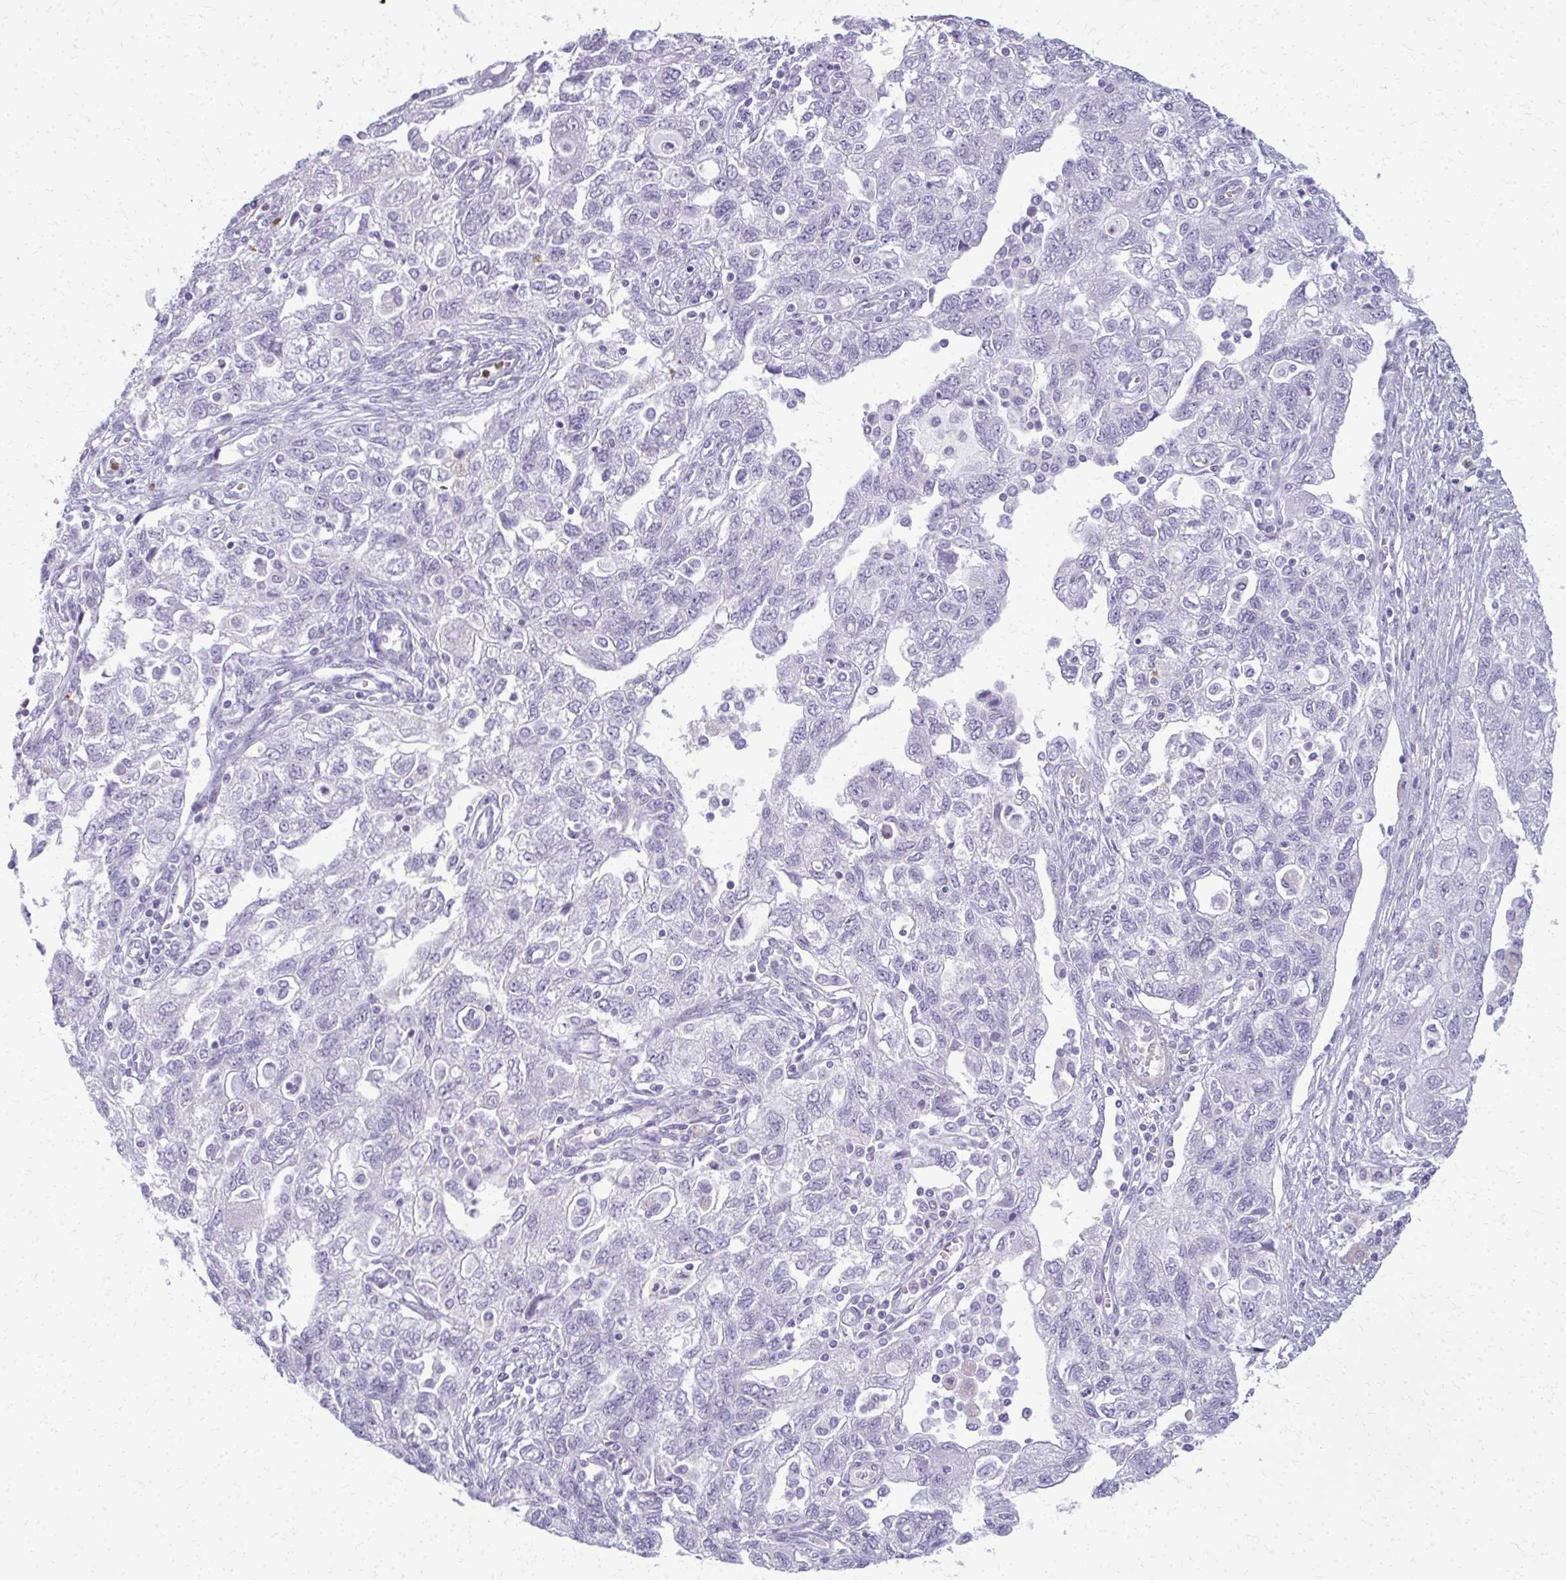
{"staining": {"intensity": "negative", "quantity": "none", "location": "none"}, "tissue": "ovarian cancer", "cell_type": "Tumor cells", "image_type": "cancer", "snomed": [{"axis": "morphology", "description": "Carcinoma, NOS"}, {"axis": "morphology", "description": "Cystadenocarcinoma, serous, NOS"}, {"axis": "topography", "description": "Ovary"}], "caption": "Immunohistochemistry micrograph of human ovarian cancer (carcinoma) stained for a protein (brown), which demonstrates no staining in tumor cells.", "gene": "CA3", "patient": {"sex": "female", "age": 69}}